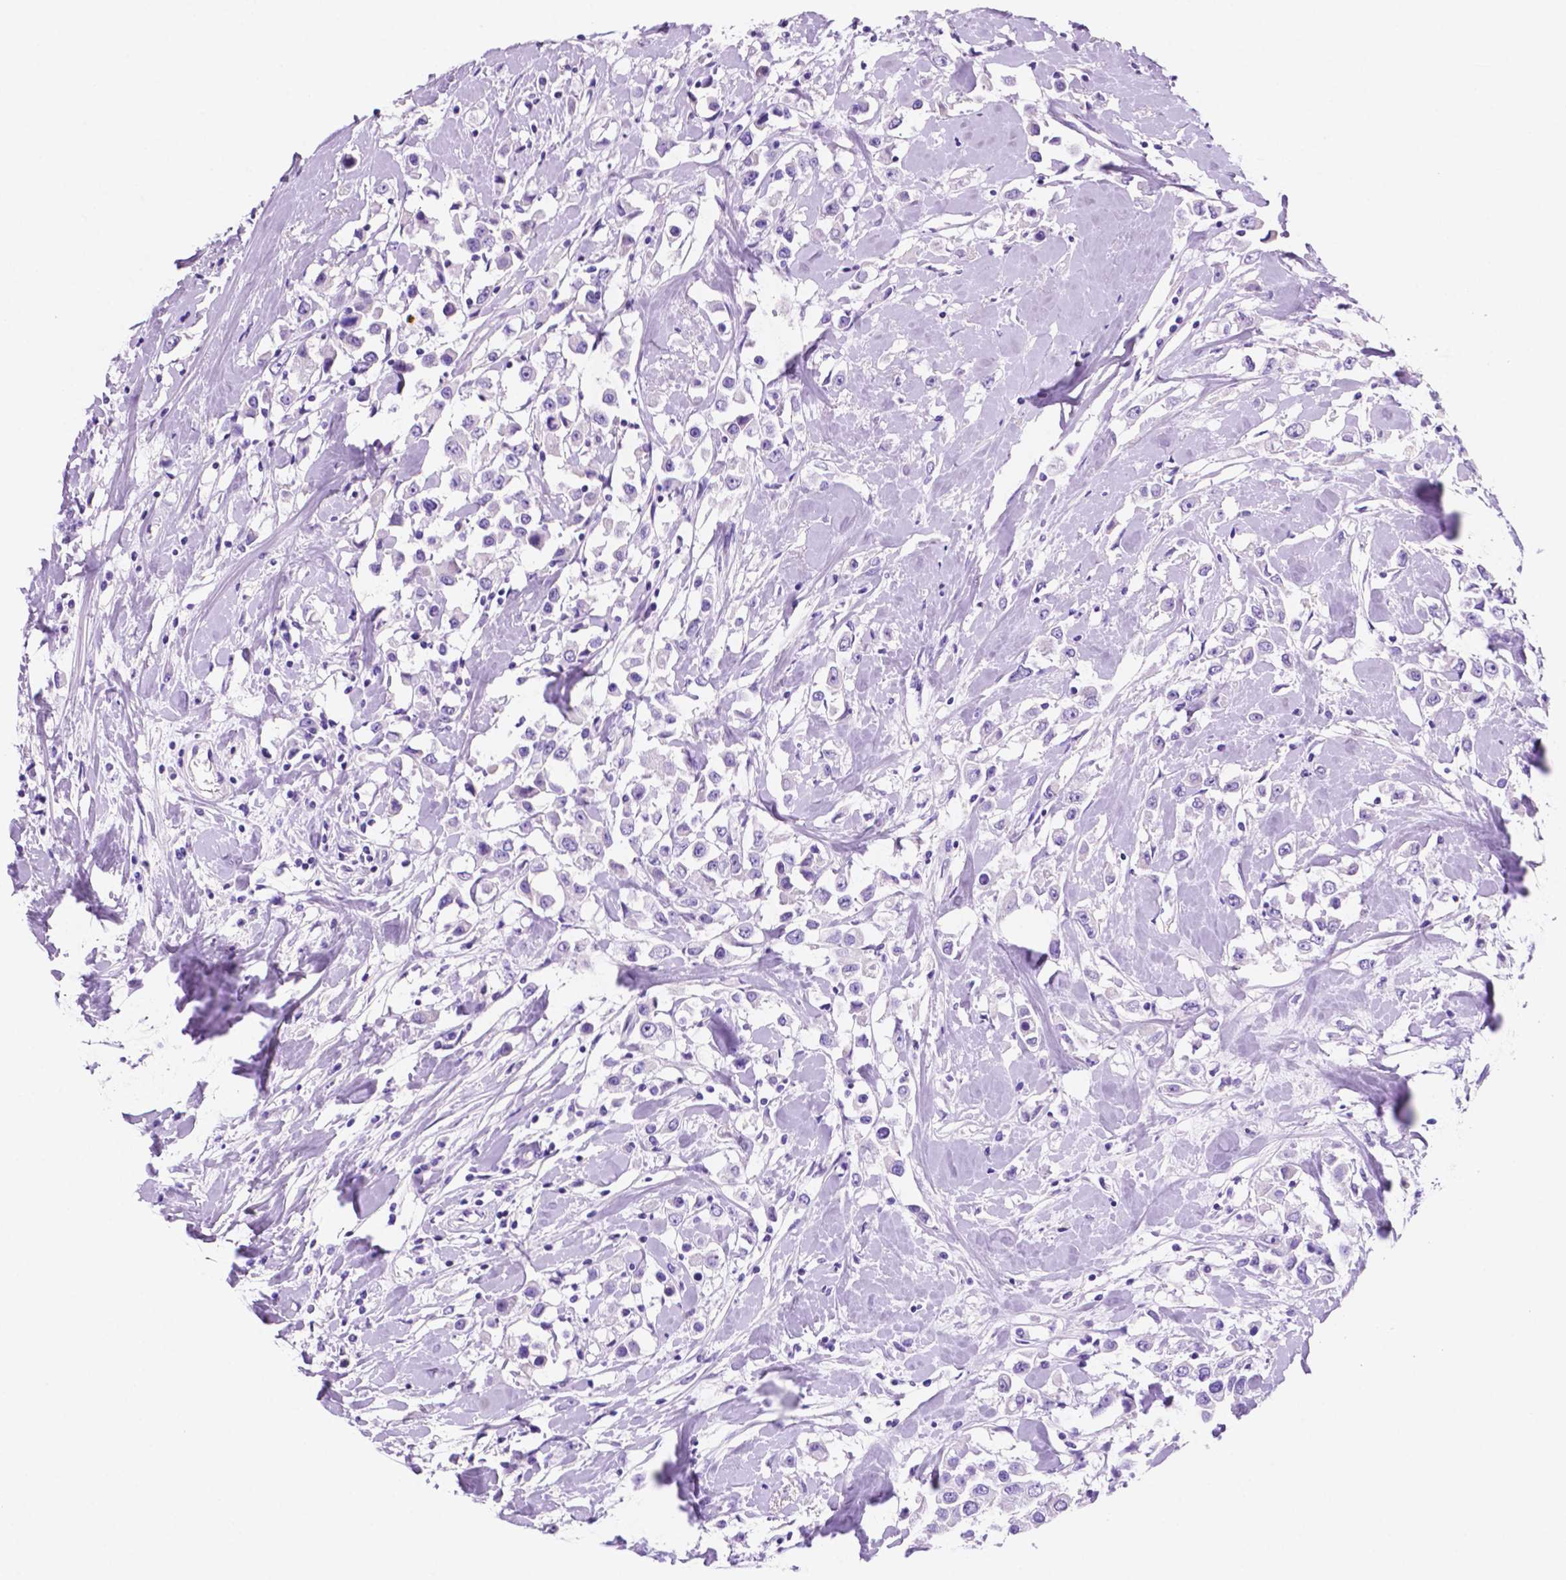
{"staining": {"intensity": "negative", "quantity": "none", "location": "none"}, "tissue": "breast cancer", "cell_type": "Tumor cells", "image_type": "cancer", "snomed": [{"axis": "morphology", "description": "Duct carcinoma"}, {"axis": "topography", "description": "Breast"}], "caption": "Immunohistochemistry (IHC) micrograph of human breast cancer (intraductal carcinoma) stained for a protein (brown), which demonstrates no expression in tumor cells. Nuclei are stained in blue.", "gene": "FOXB2", "patient": {"sex": "female", "age": 61}}